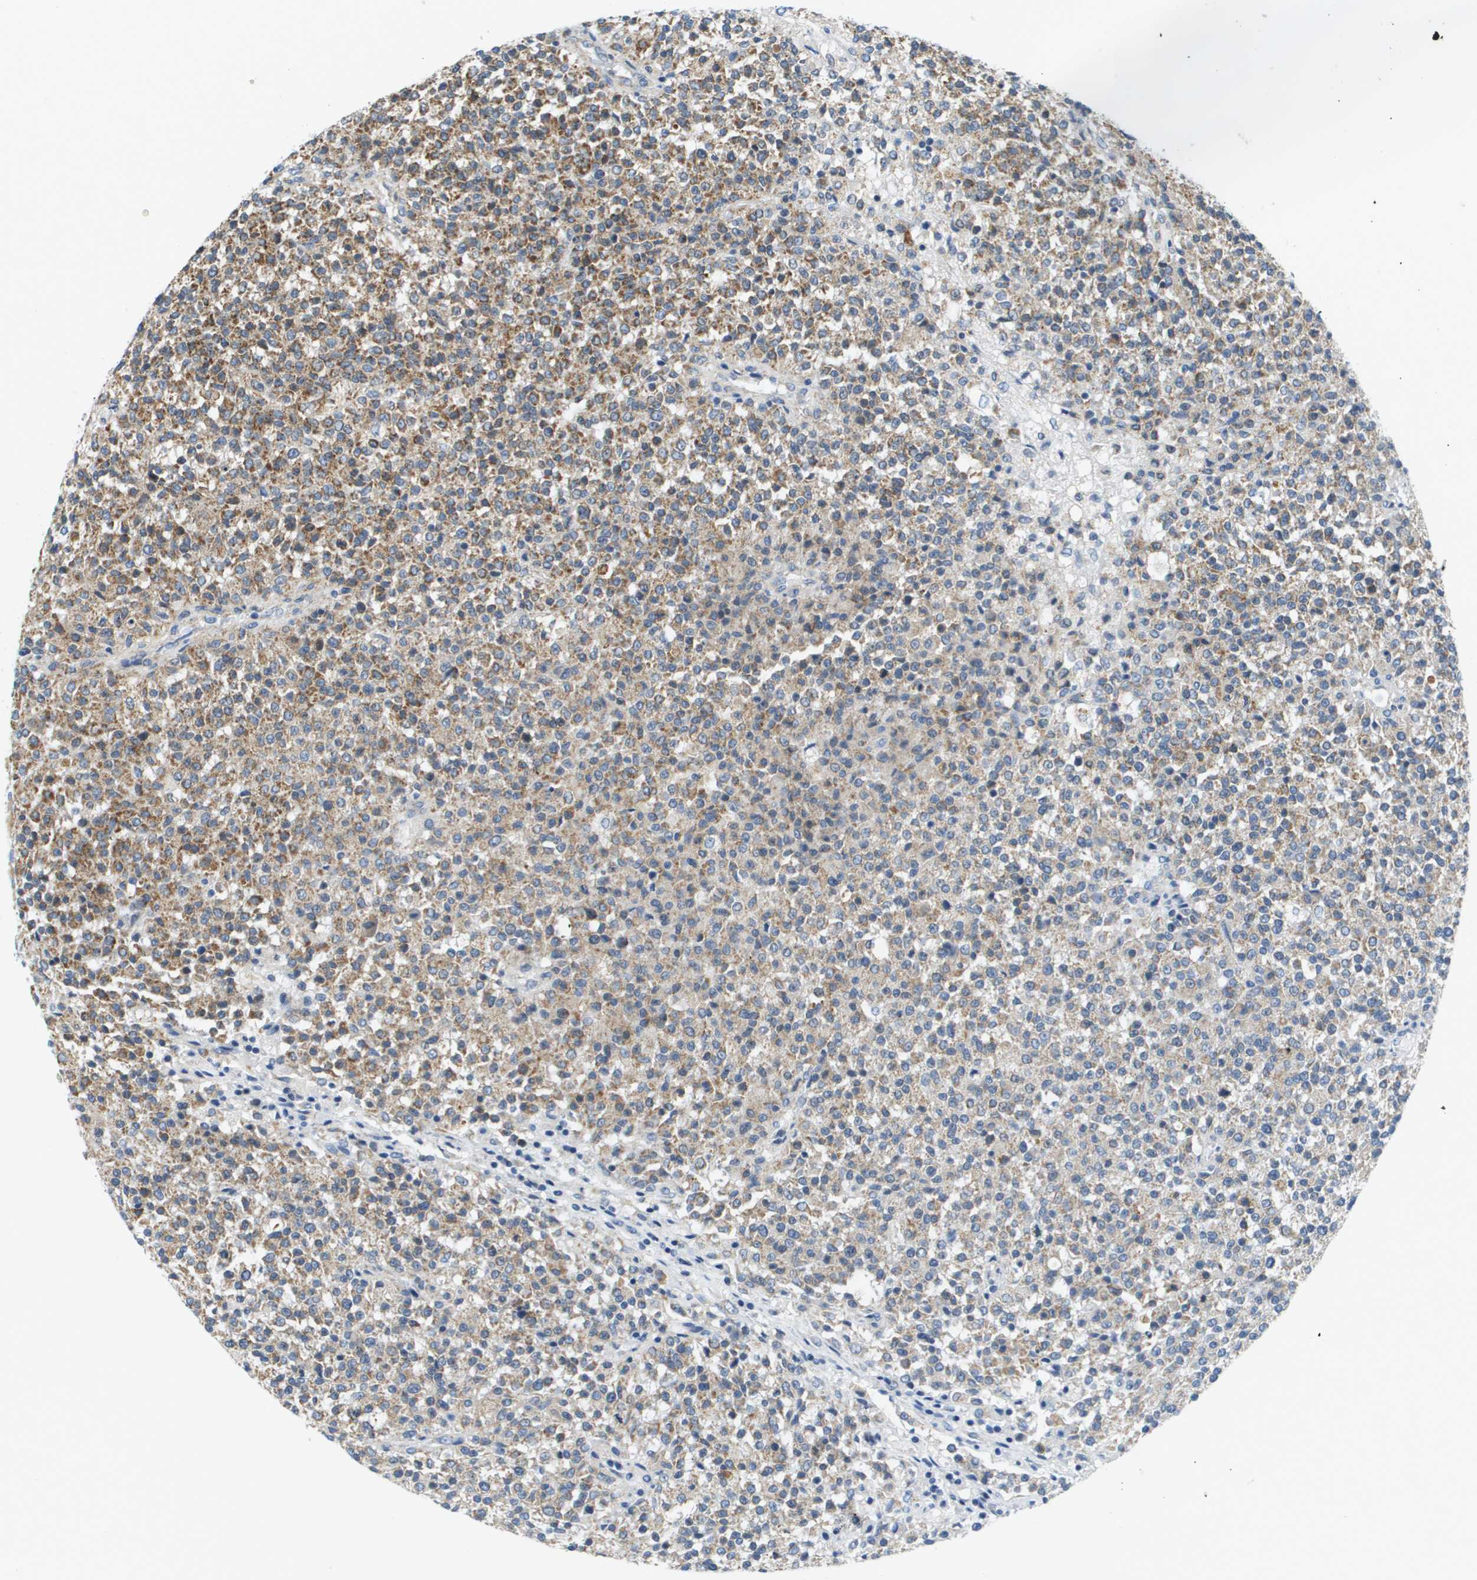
{"staining": {"intensity": "moderate", "quantity": ">75%", "location": "cytoplasmic/membranous"}, "tissue": "testis cancer", "cell_type": "Tumor cells", "image_type": "cancer", "snomed": [{"axis": "morphology", "description": "Seminoma, NOS"}, {"axis": "topography", "description": "Testis"}], "caption": "Tumor cells reveal medium levels of moderate cytoplasmic/membranous positivity in approximately >75% of cells in human testis cancer. The staining is performed using DAB brown chromogen to label protein expression. The nuclei are counter-stained blue using hematoxylin.", "gene": "KRT23", "patient": {"sex": "male", "age": 59}}